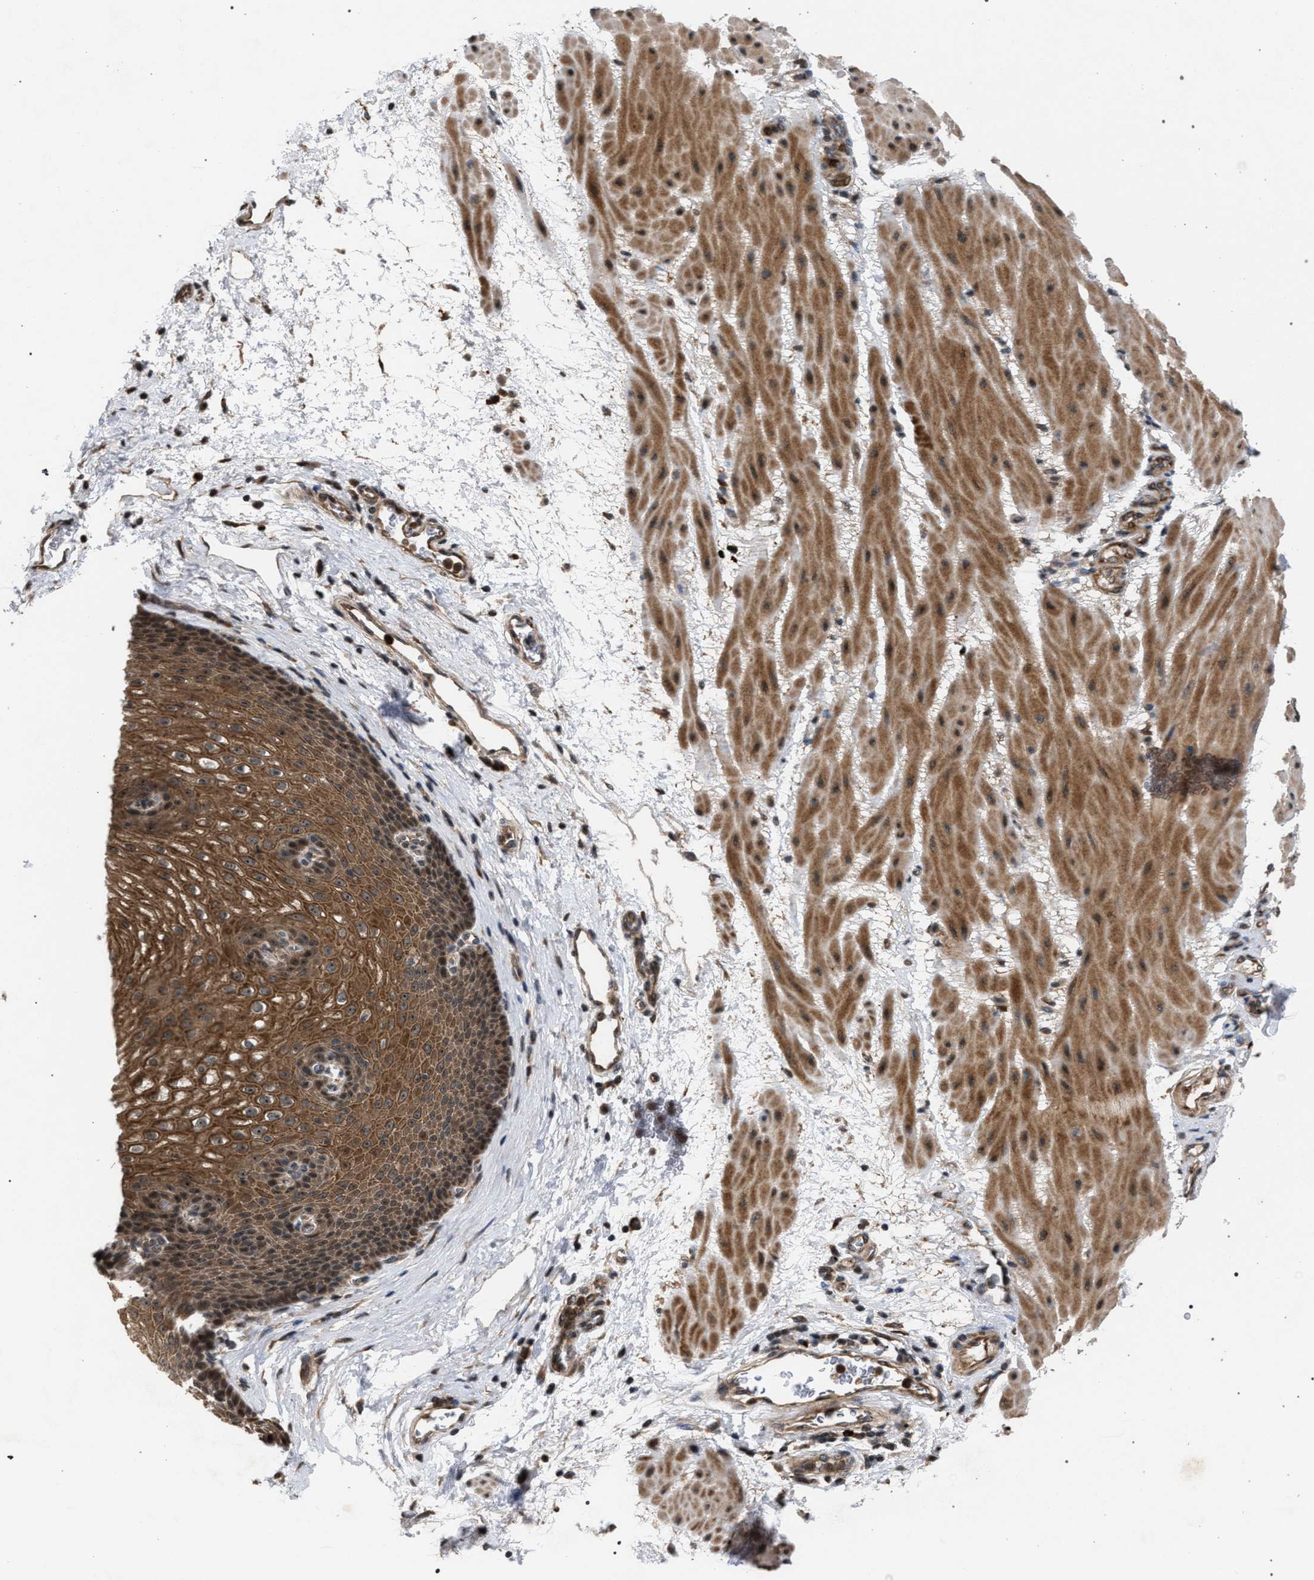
{"staining": {"intensity": "strong", "quantity": ">75%", "location": "cytoplasmic/membranous"}, "tissue": "esophagus", "cell_type": "Squamous epithelial cells", "image_type": "normal", "snomed": [{"axis": "morphology", "description": "Normal tissue, NOS"}, {"axis": "topography", "description": "Esophagus"}], "caption": "A brown stain highlights strong cytoplasmic/membranous staining of a protein in squamous epithelial cells of normal esophagus. Nuclei are stained in blue.", "gene": "IRAK4", "patient": {"sex": "male", "age": 48}}